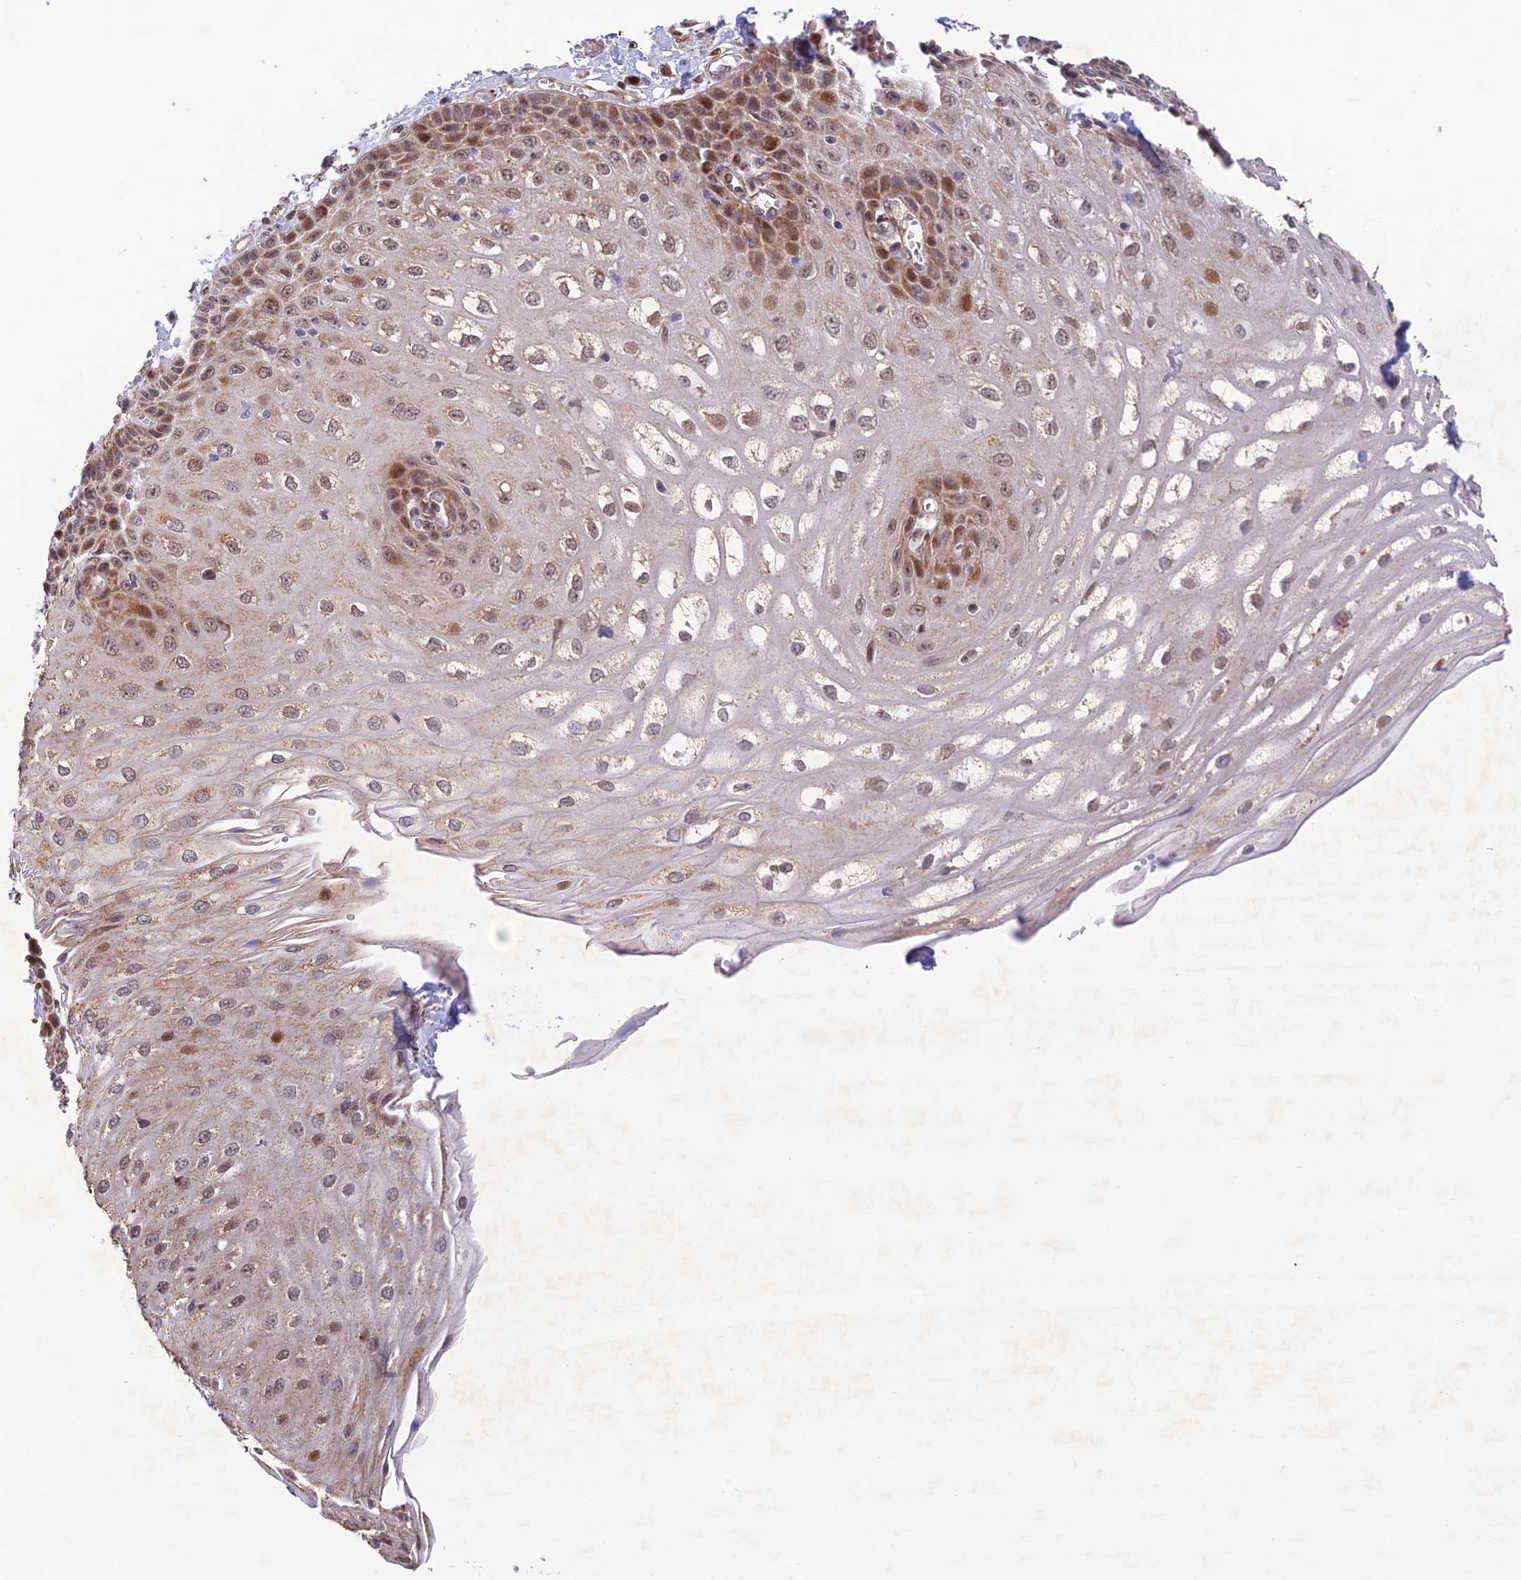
{"staining": {"intensity": "moderate", "quantity": "25%-75%", "location": "nuclear"}, "tissue": "esophagus", "cell_type": "Squamous epithelial cells", "image_type": "normal", "snomed": [{"axis": "morphology", "description": "Normal tissue, NOS"}, {"axis": "topography", "description": "Esophagus"}], "caption": "IHC histopathology image of unremarkable human esophagus stained for a protein (brown), which reveals medium levels of moderate nuclear staining in approximately 25%-75% of squamous epithelial cells.", "gene": "WDR55", "patient": {"sex": "male", "age": 81}}